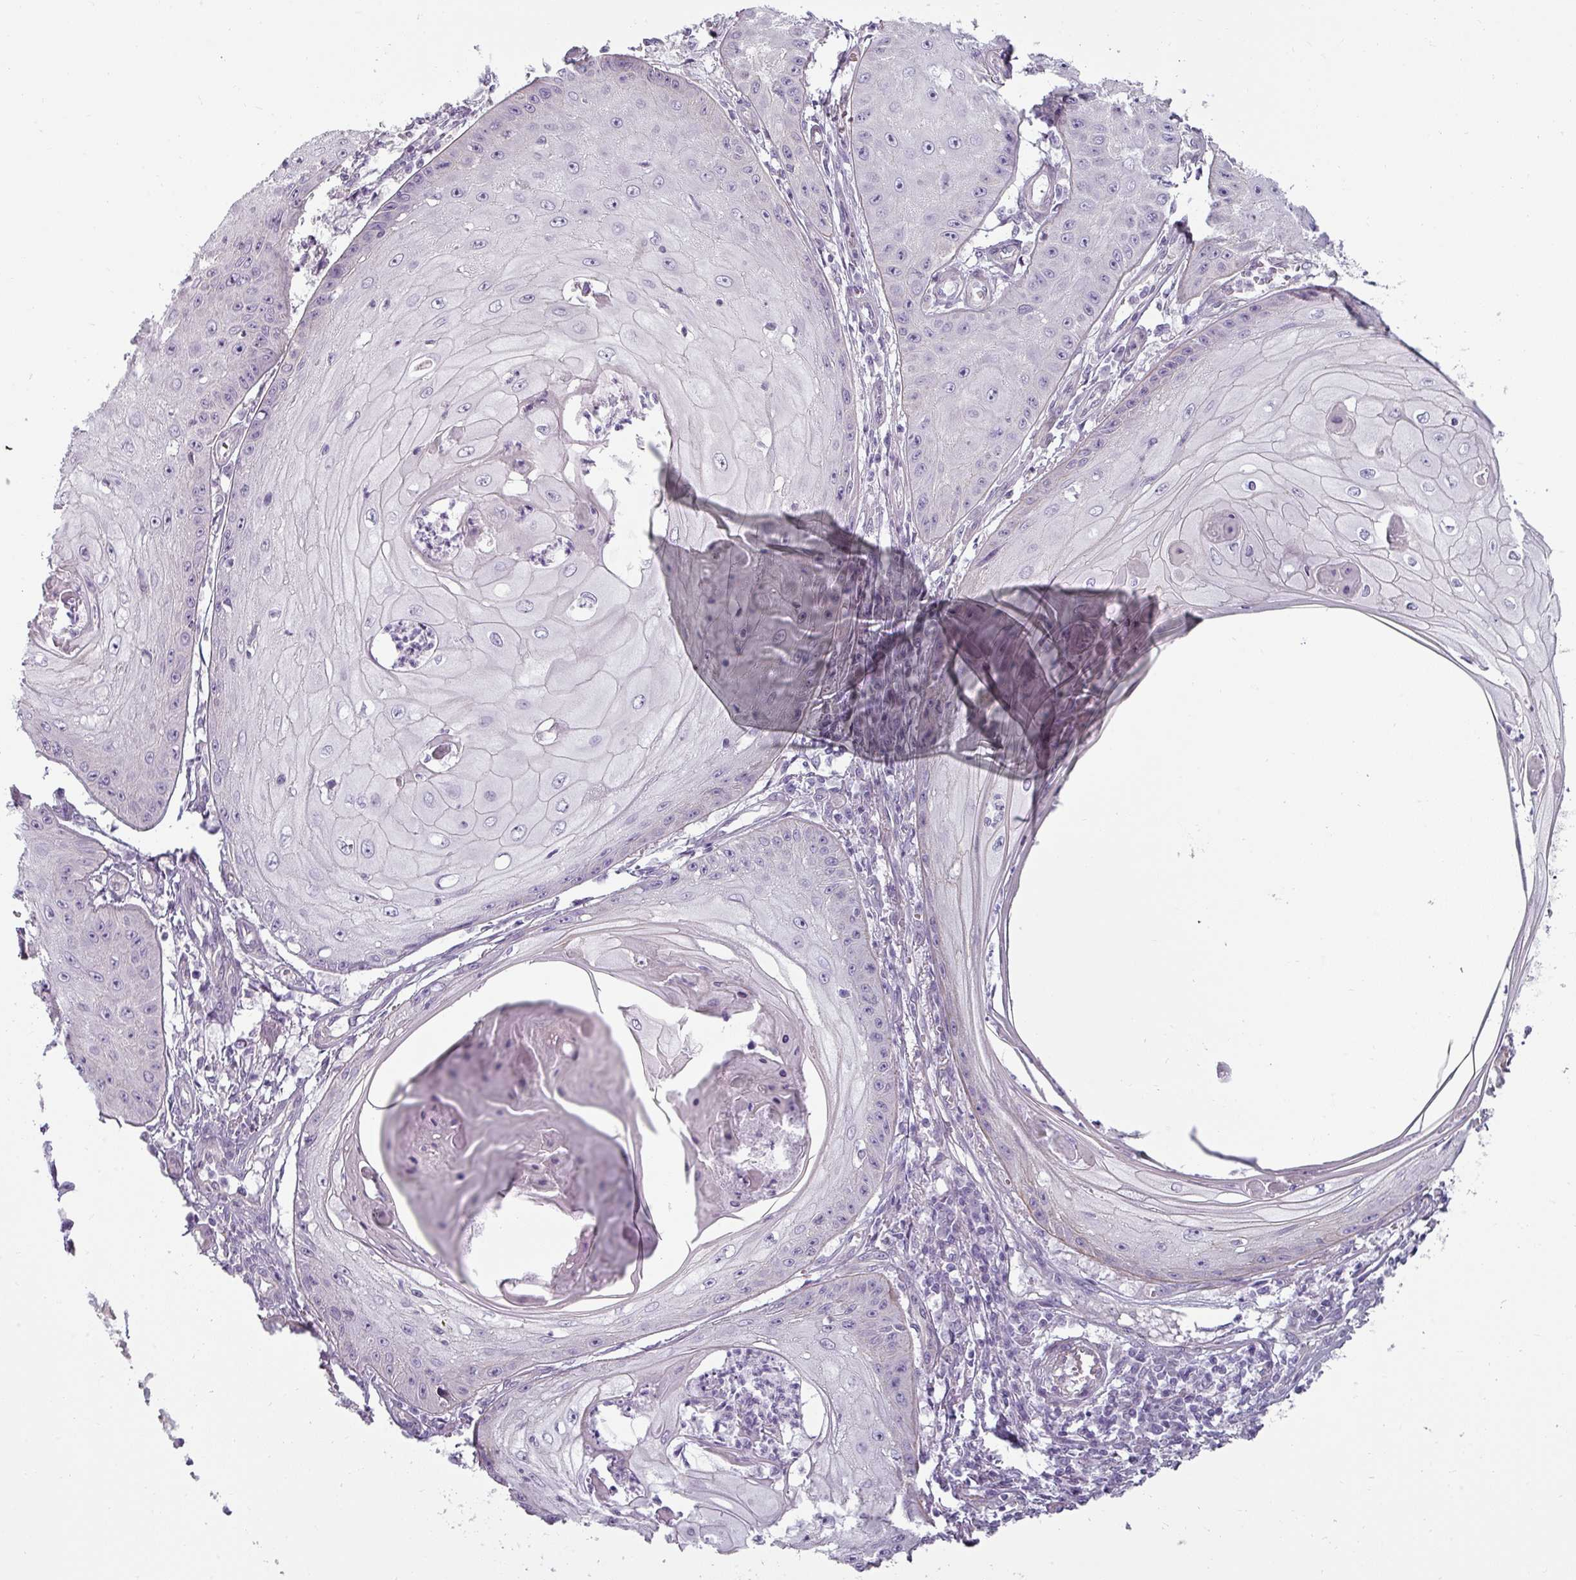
{"staining": {"intensity": "negative", "quantity": "none", "location": "none"}, "tissue": "skin cancer", "cell_type": "Tumor cells", "image_type": "cancer", "snomed": [{"axis": "morphology", "description": "Squamous cell carcinoma, NOS"}, {"axis": "topography", "description": "Skin"}], "caption": "IHC image of neoplastic tissue: human squamous cell carcinoma (skin) stained with DAB demonstrates no significant protein positivity in tumor cells.", "gene": "ASB1", "patient": {"sex": "male", "age": 70}}